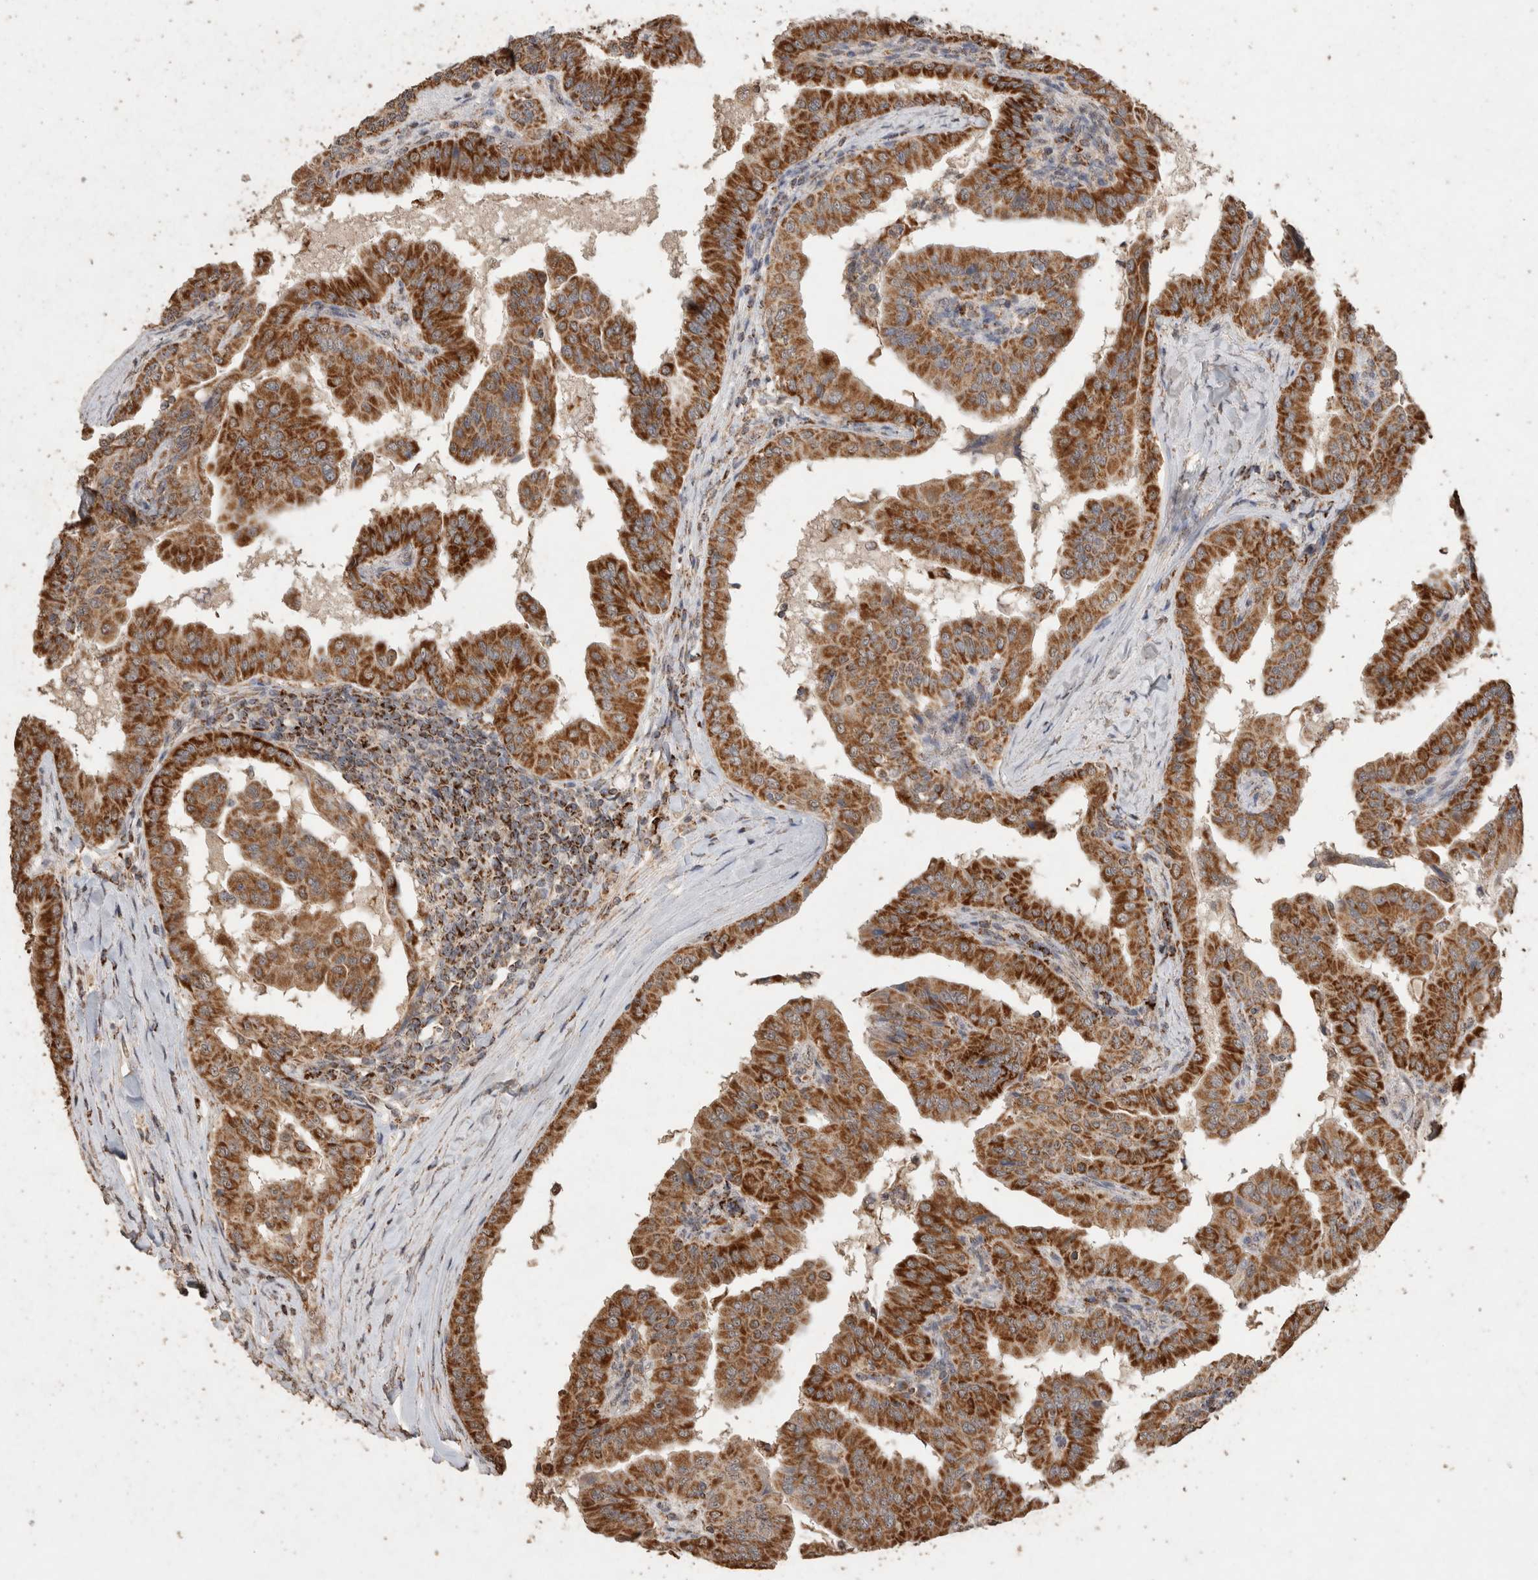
{"staining": {"intensity": "strong", "quantity": ">75%", "location": "cytoplasmic/membranous"}, "tissue": "thyroid cancer", "cell_type": "Tumor cells", "image_type": "cancer", "snomed": [{"axis": "morphology", "description": "Papillary adenocarcinoma, NOS"}, {"axis": "topography", "description": "Thyroid gland"}], "caption": "Immunohistochemical staining of human thyroid papillary adenocarcinoma exhibits strong cytoplasmic/membranous protein positivity in approximately >75% of tumor cells. (IHC, brightfield microscopy, high magnification).", "gene": "ACADM", "patient": {"sex": "male", "age": 33}}